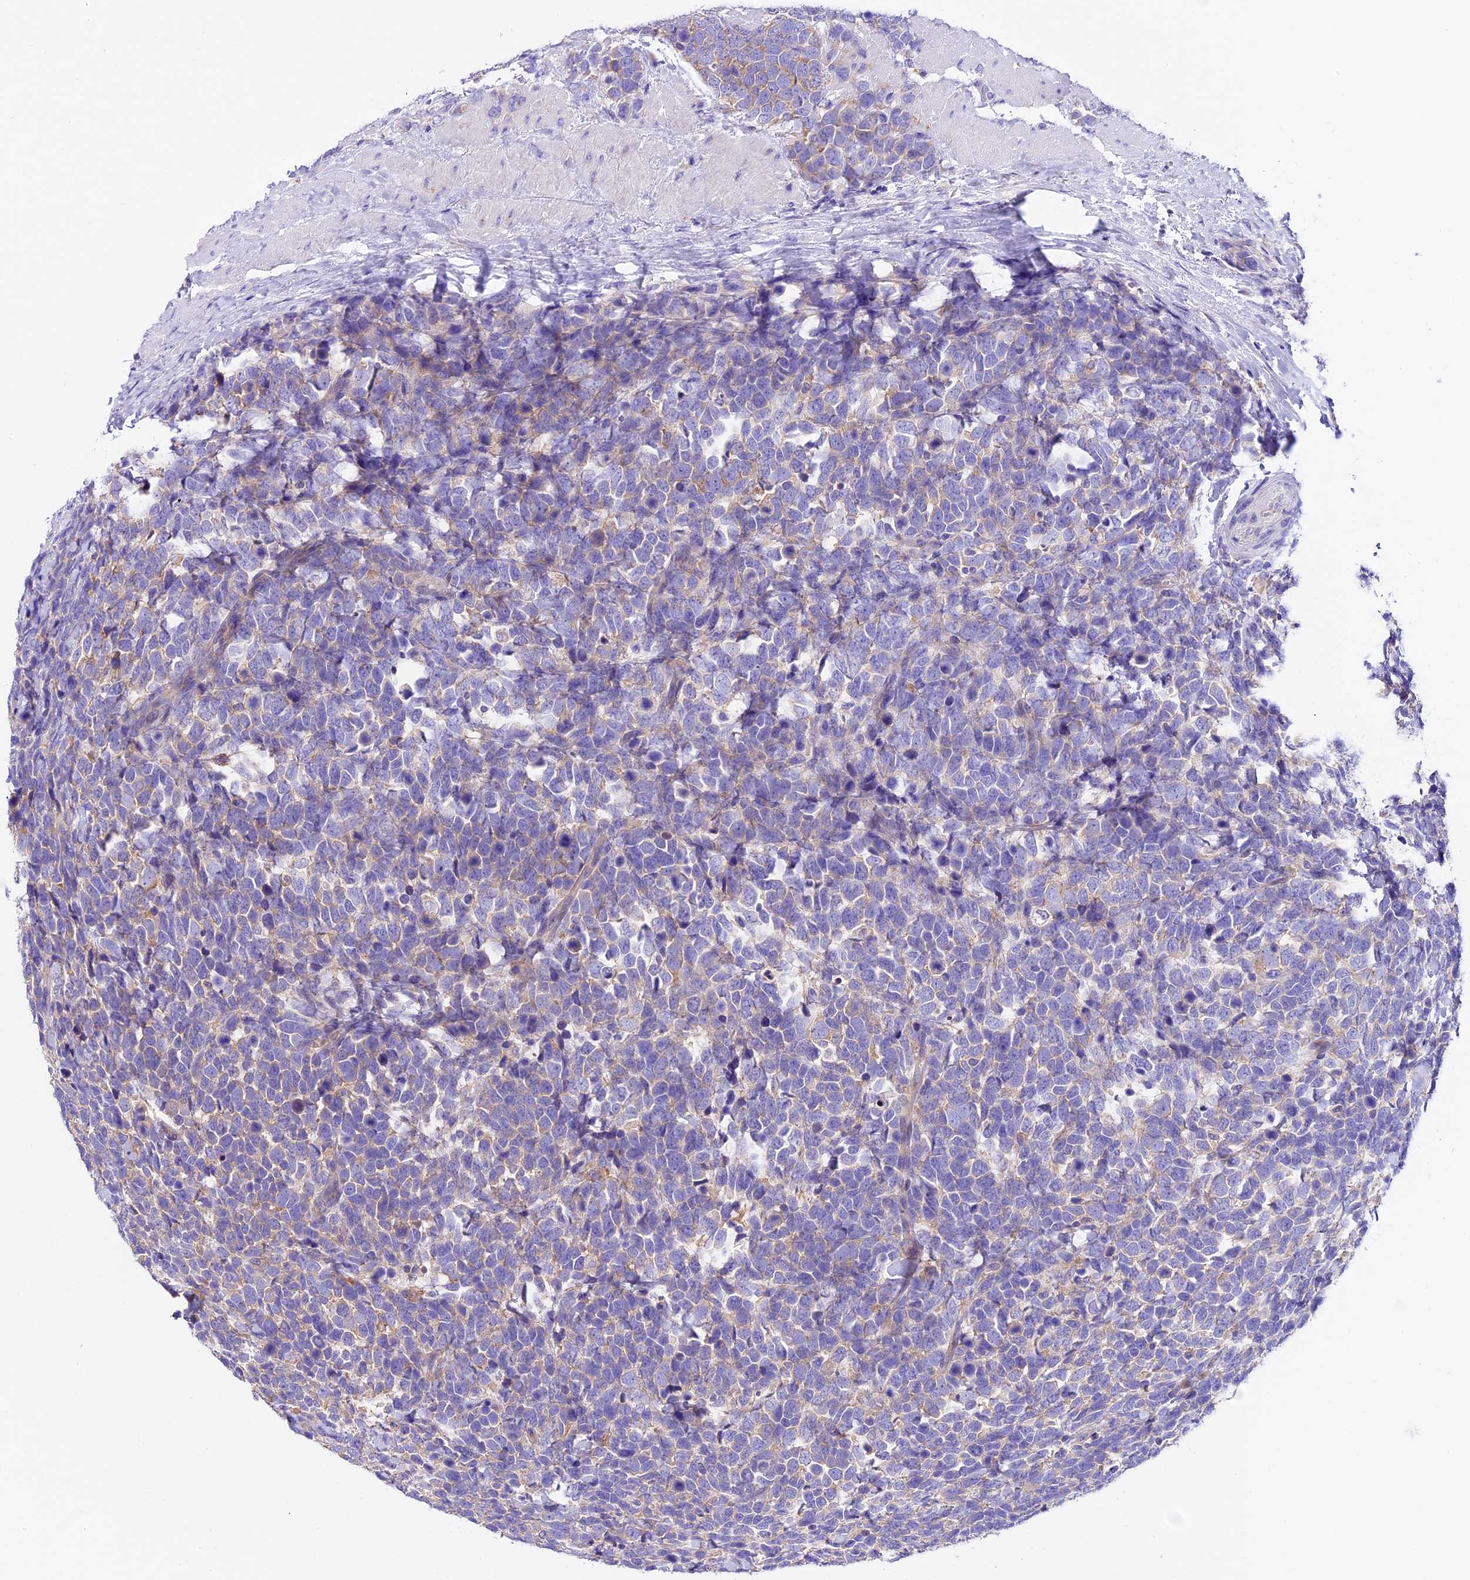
{"staining": {"intensity": "weak", "quantity": "25%-75%", "location": "cytoplasmic/membranous"}, "tissue": "urothelial cancer", "cell_type": "Tumor cells", "image_type": "cancer", "snomed": [{"axis": "morphology", "description": "Urothelial carcinoma, High grade"}, {"axis": "topography", "description": "Urinary bladder"}], "caption": "Immunohistochemical staining of human urothelial carcinoma (high-grade) demonstrates low levels of weak cytoplasmic/membranous protein staining in approximately 25%-75% of tumor cells.", "gene": "PEMT", "patient": {"sex": "female", "age": 82}}